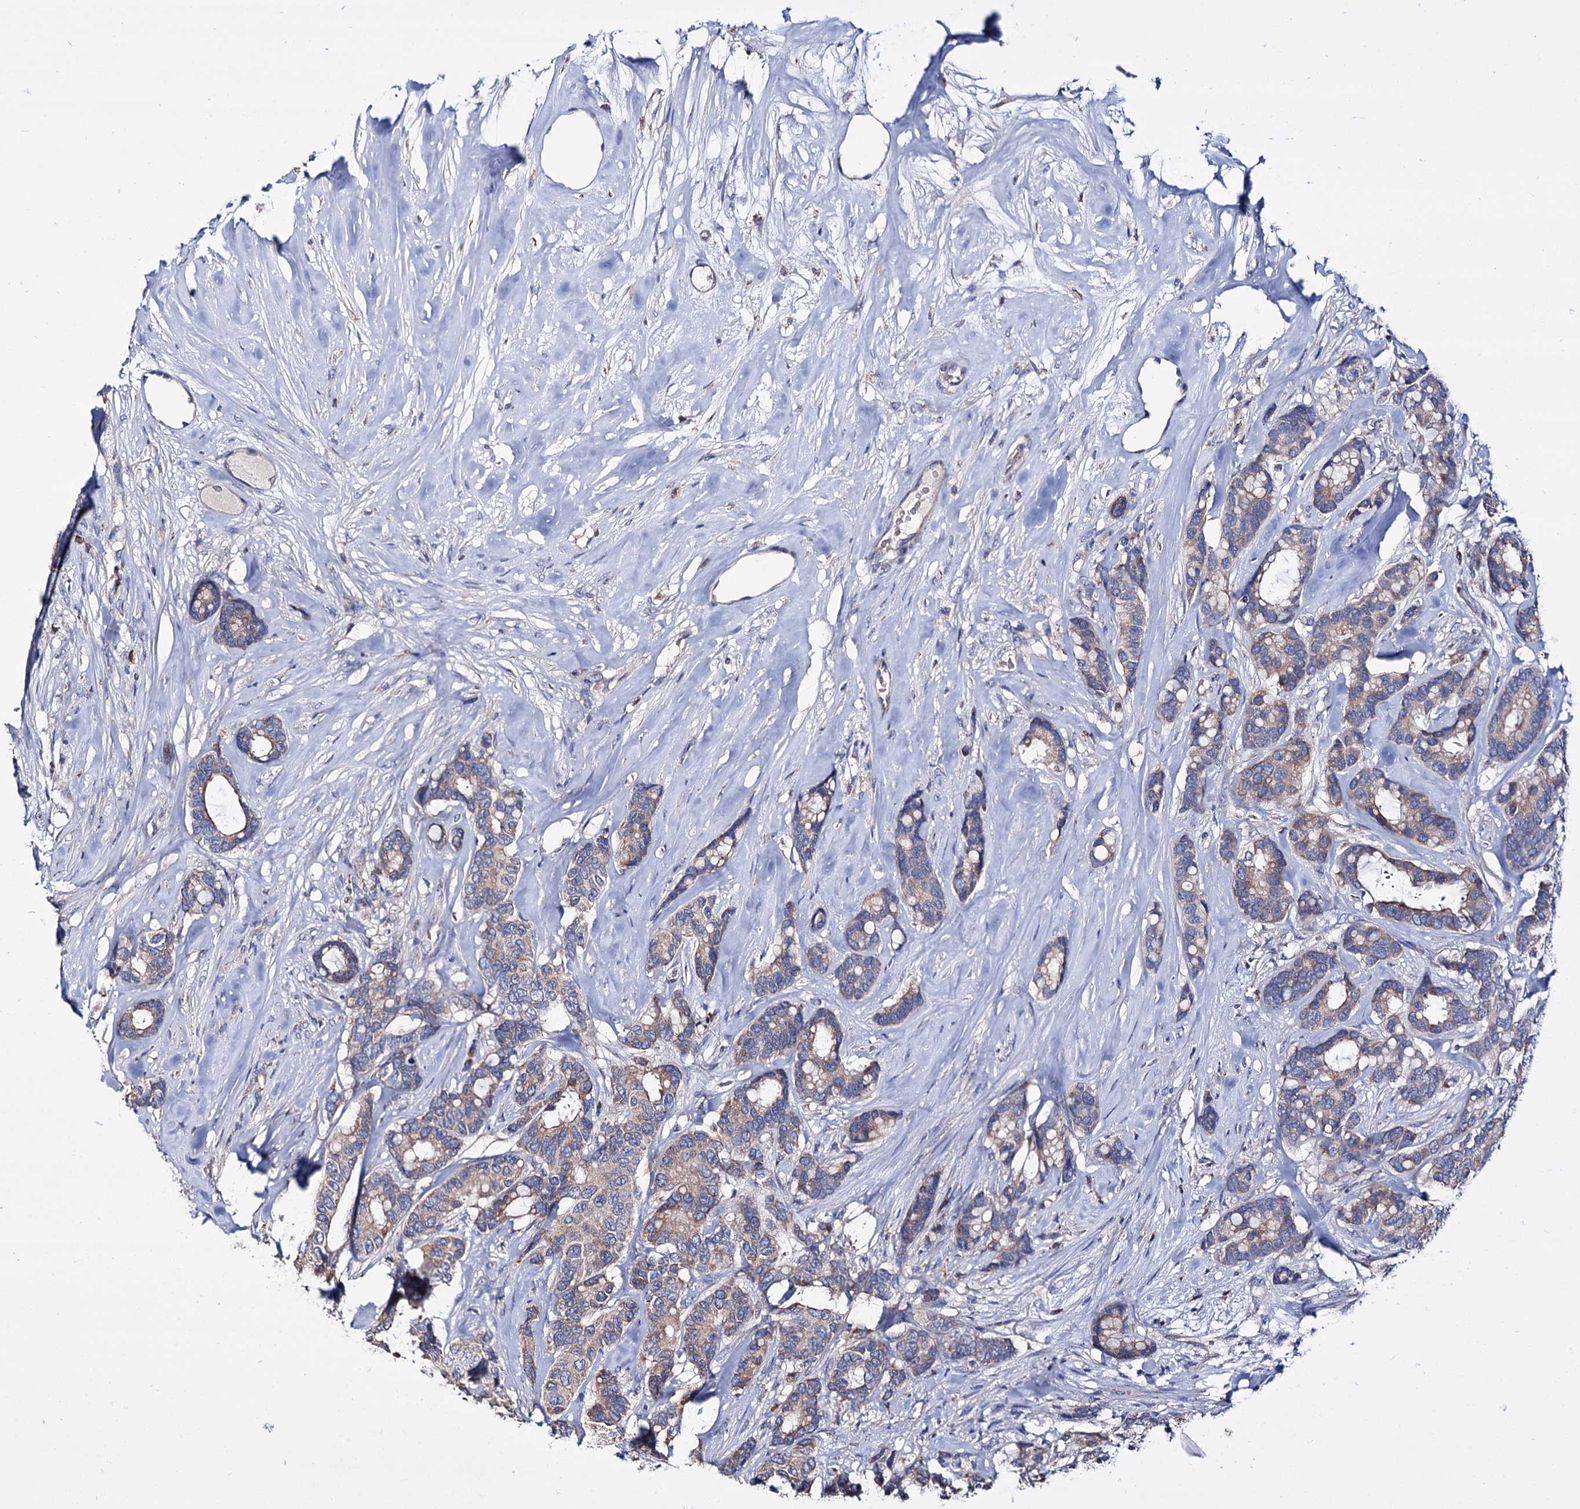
{"staining": {"intensity": "moderate", "quantity": ">75%", "location": "cytoplasmic/membranous"}, "tissue": "breast cancer", "cell_type": "Tumor cells", "image_type": "cancer", "snomed": [{"axis": "morphology", "description": "Duct carcinoma"}, {"axis": "topography", "description": "Breast"}], "caption": "An immunohistochemistry image of neoplastic tissue is shown. Protein staining in brown shows moderate cytoplasmic/membranous positivity in intraductal carcinoma (breast) within tumor cells.", "gene": "UBASH3B", "patient": {"sex": "female", "age": 87}}